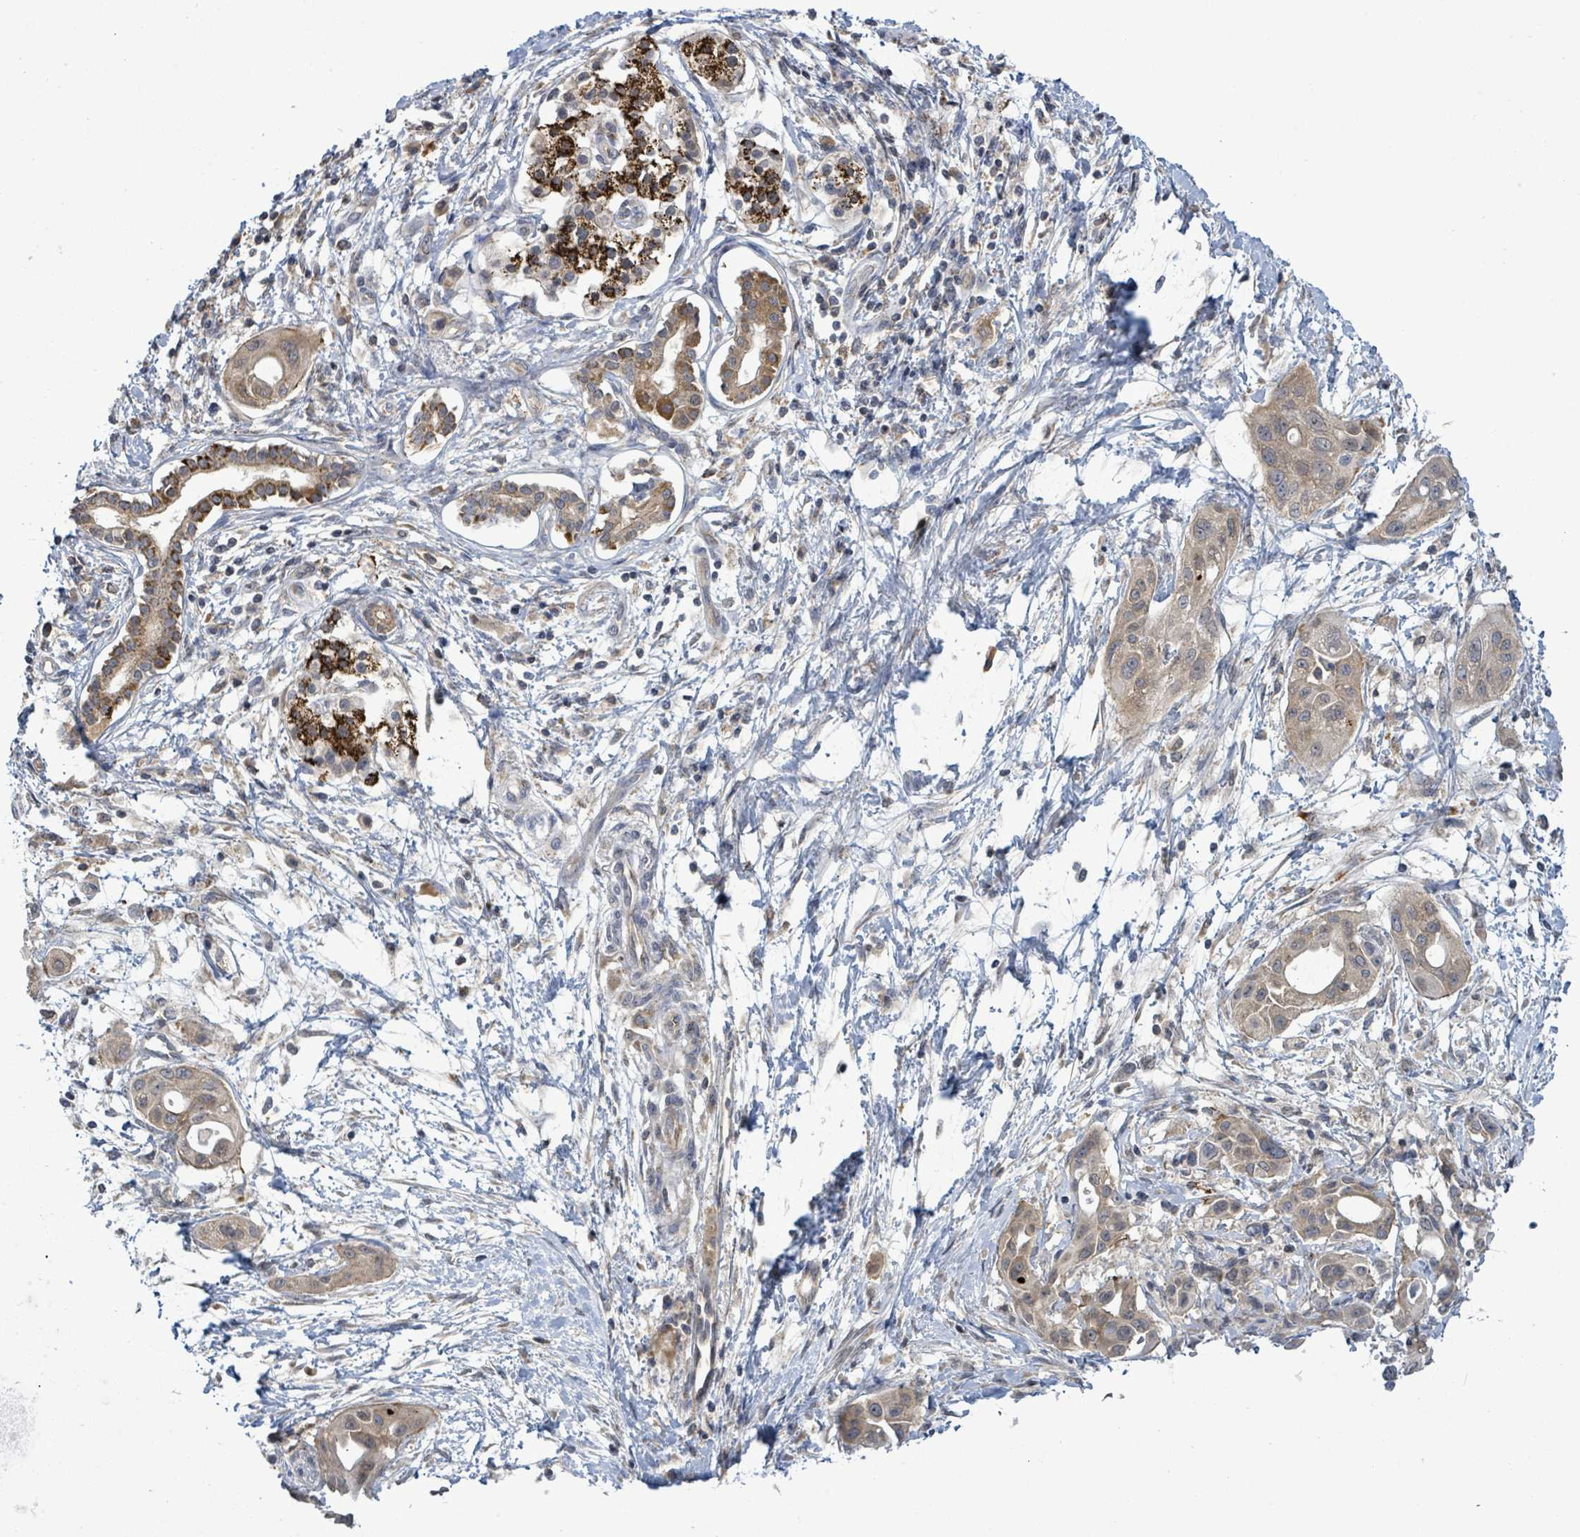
{"staining": {"intensity": "moderate", "quantity": ">75%", "location": "cytoplasmic/membranous"}, "tissue": "pancreatic cancer", "cell_type": "Tumor cells", "image_type": "cancer", "snomed": [{"axis": "morphology", "description": "Adenocarcinoma, NOS"}, {"axis": "topography", "description": "Pancreas"}], "caption": "Pancreatic cancer tissue exhibits moderate cytoplasmic/membranous staining in about >75% of tumor cells (brown staining indicates protein expression, while blue staining denotes nuclei).", "gene": "COQ10B", "patient": {"sex": "male", "age": 68}}